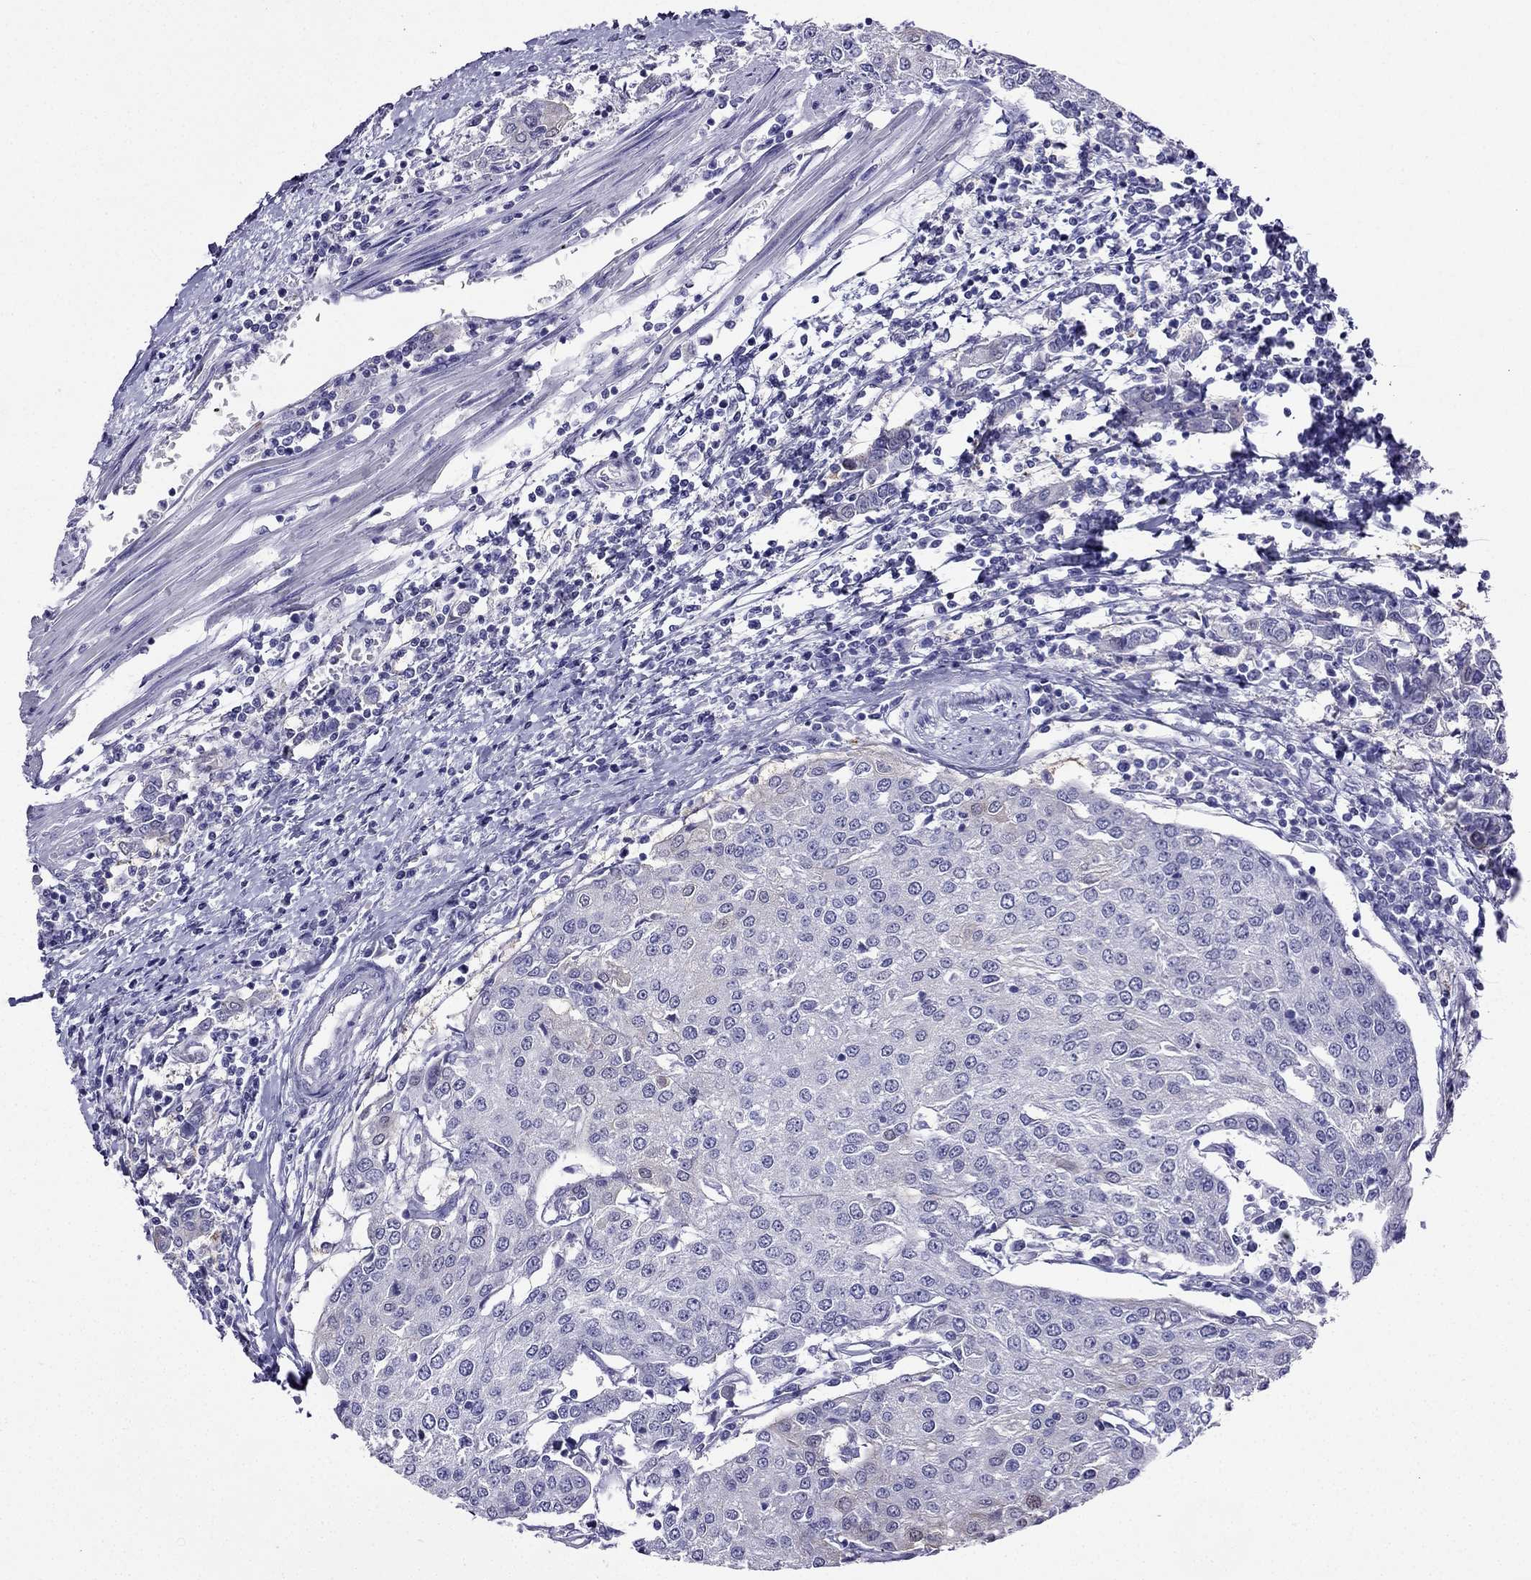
{"staining": {"intensity": "negative", "quantity": "none", "location": "none"}, "tissue": "urothelial cancer", "cell_type": "Tumor cells", "image_type": "cancer", "snomed": [{"axis": "morphology", "description": "Urothelial carcinoma, High grade"}, {"axis": "topography", "description": "Urinary bladder"}], "caption": "A high-resolution micrograph shows immunohistochemistry staining of high-grade urothelial carcinoma, which reveals no significant expression in tumor cells.", "gene": "KCNJ10", "patient": {"sex": "female", "age": 85}}